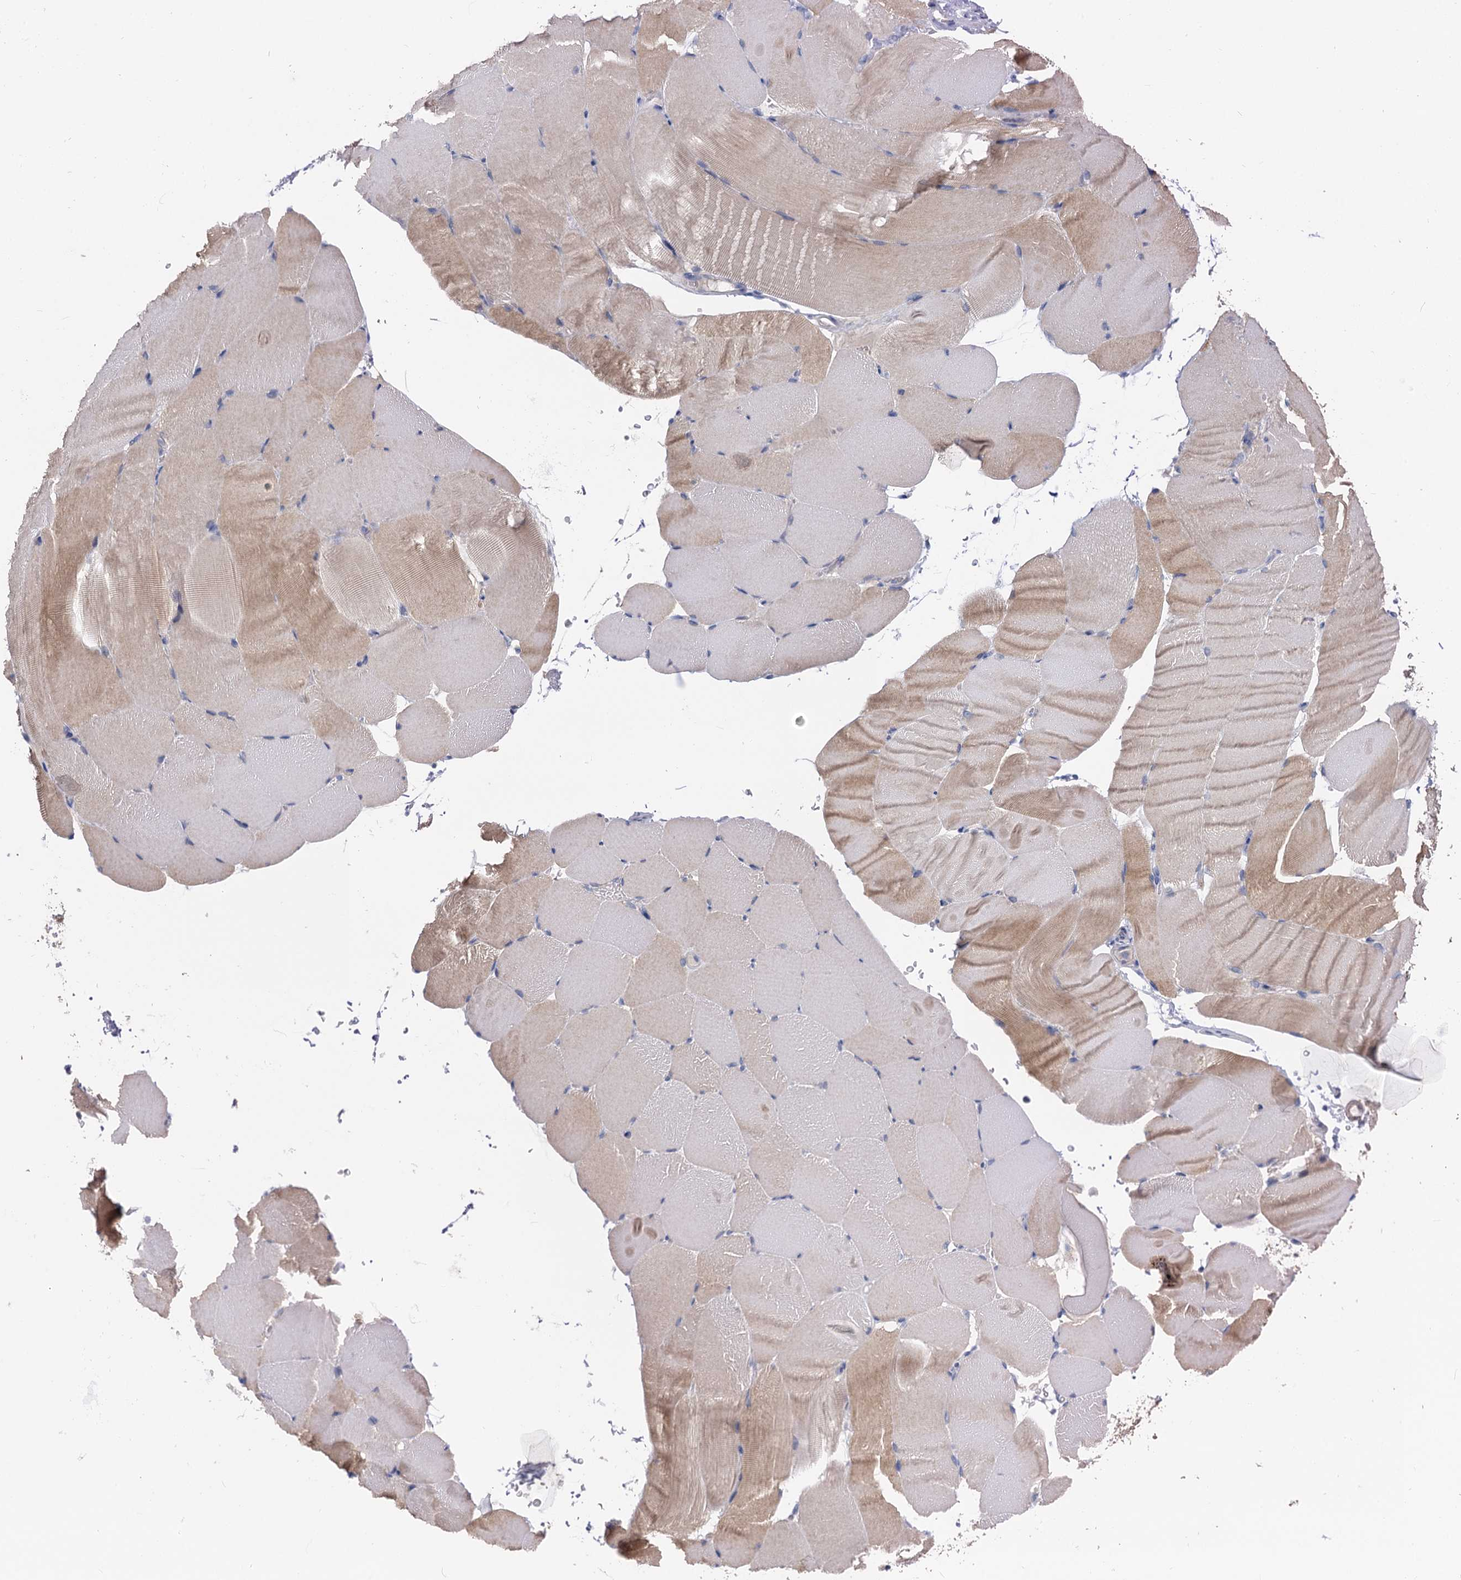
{"staining": {"intensity": "weak", "quantity": "<25%", "location": "cytoplasmic/membranous"}, "tissue": "skeletal muscle", "cell_type": "Myocytes", "image_type": "normal", "snomed": [{"axis": "morphology", "description": "Normal tissue, NOS"}, {"axis": "topography", "description": "Skeletal muscle"}, {"axis": "topography", "description": "Parathyroid gland"}], "caption": "High power microscopy histopathology image of an IHC image of normal skeletal muscle, revealing no significant positivity in myocytes.", "gene": "ANKRD42", "patient": {"sex": "female", "age": 37}}